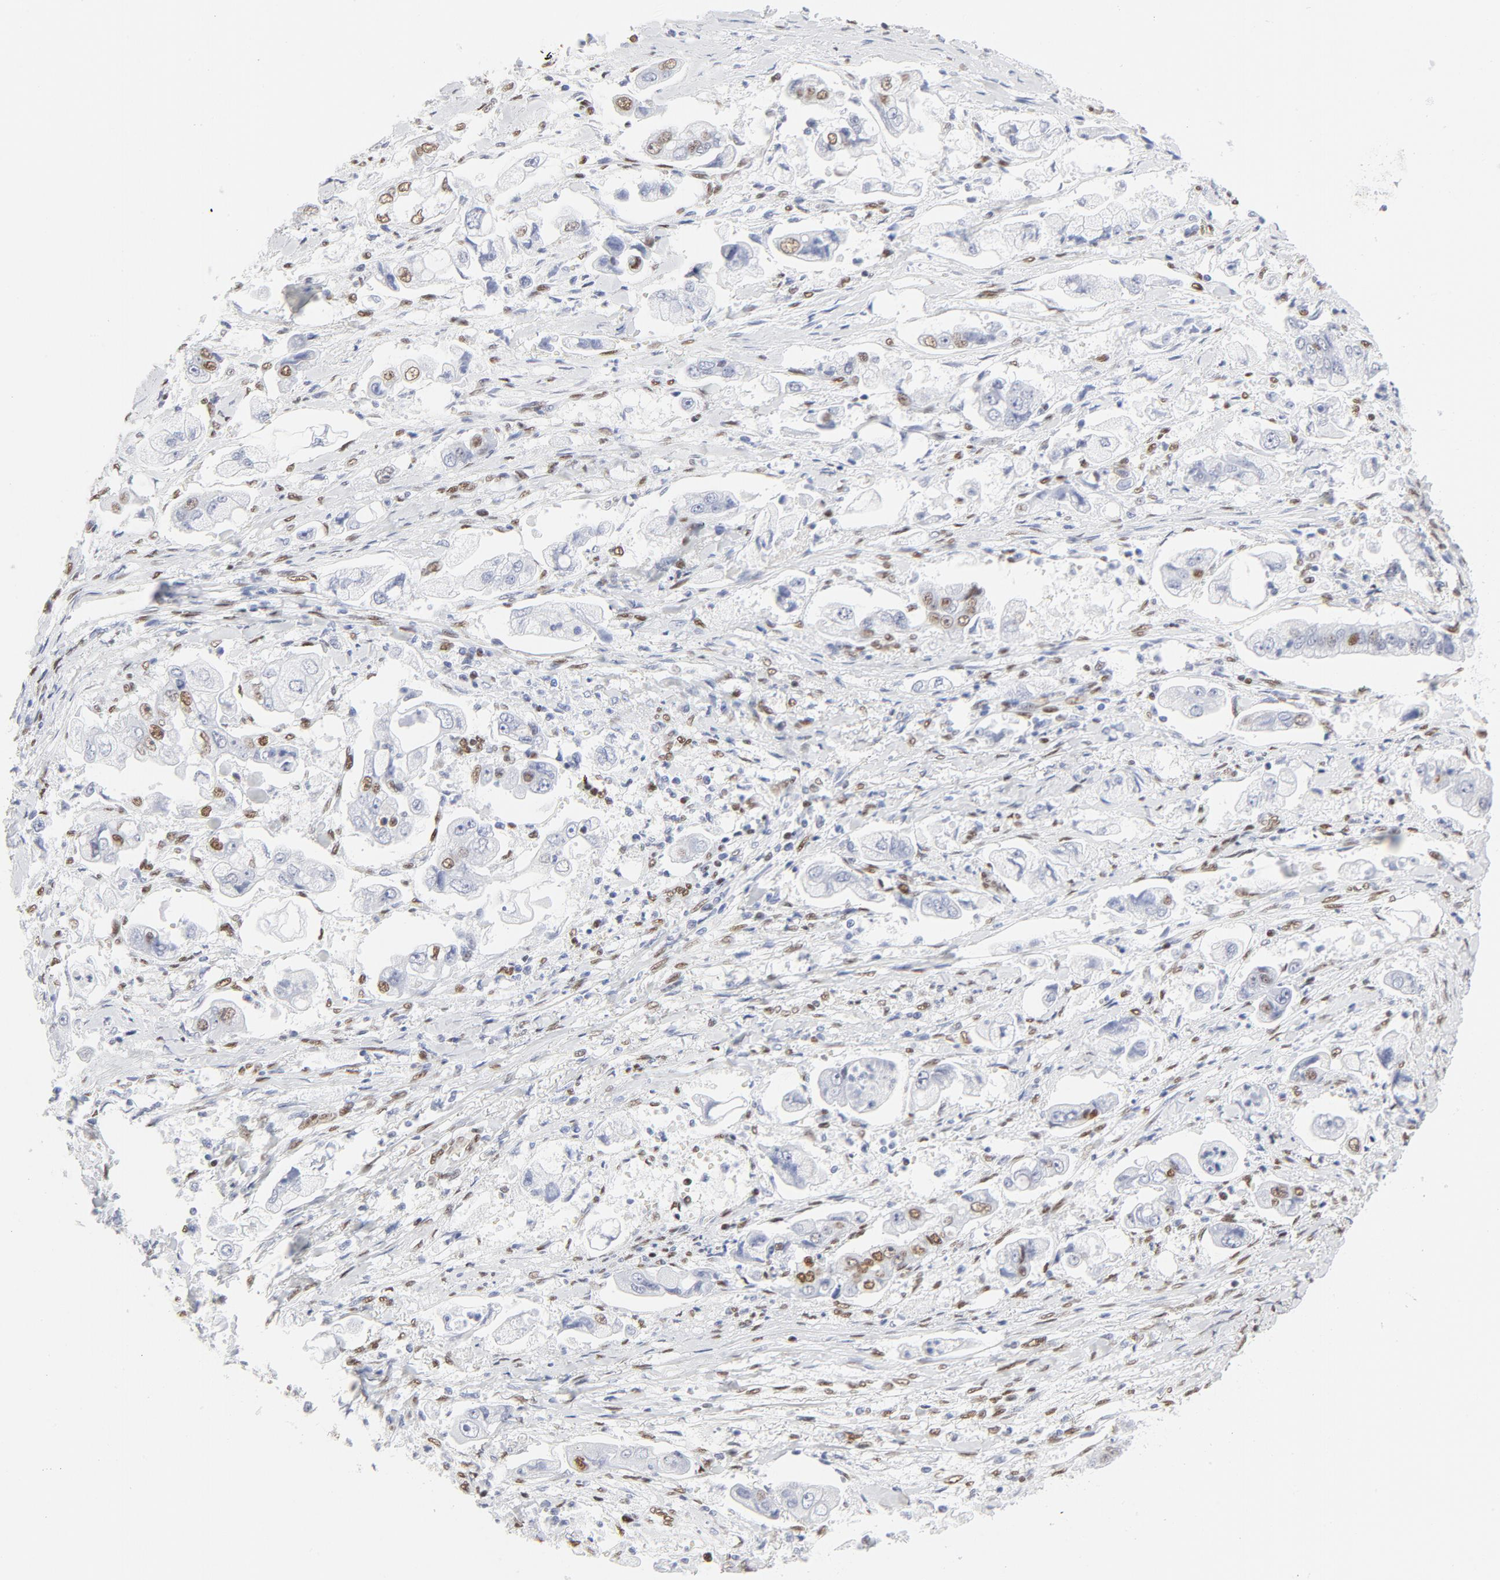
{"staining": {"intensity": "moderate", "quantity": "<25%", "location": "nuclear"}, "tissue": "stomach cancer", "cell_type": "Tumor cells", "image_type": "cancer", "snomed": [{"axis": "morphology", "description": "Adenocarcinoma, NOS"}, {"axis": "topography", "description": "Stomach"}], "caption": "A low amount of moderate nuclear staining is present in approximately <25% of tumor cells in stomach cancer tissue.", "gene": "ATF2", "patient": {"sex": "male", "age": 62}}